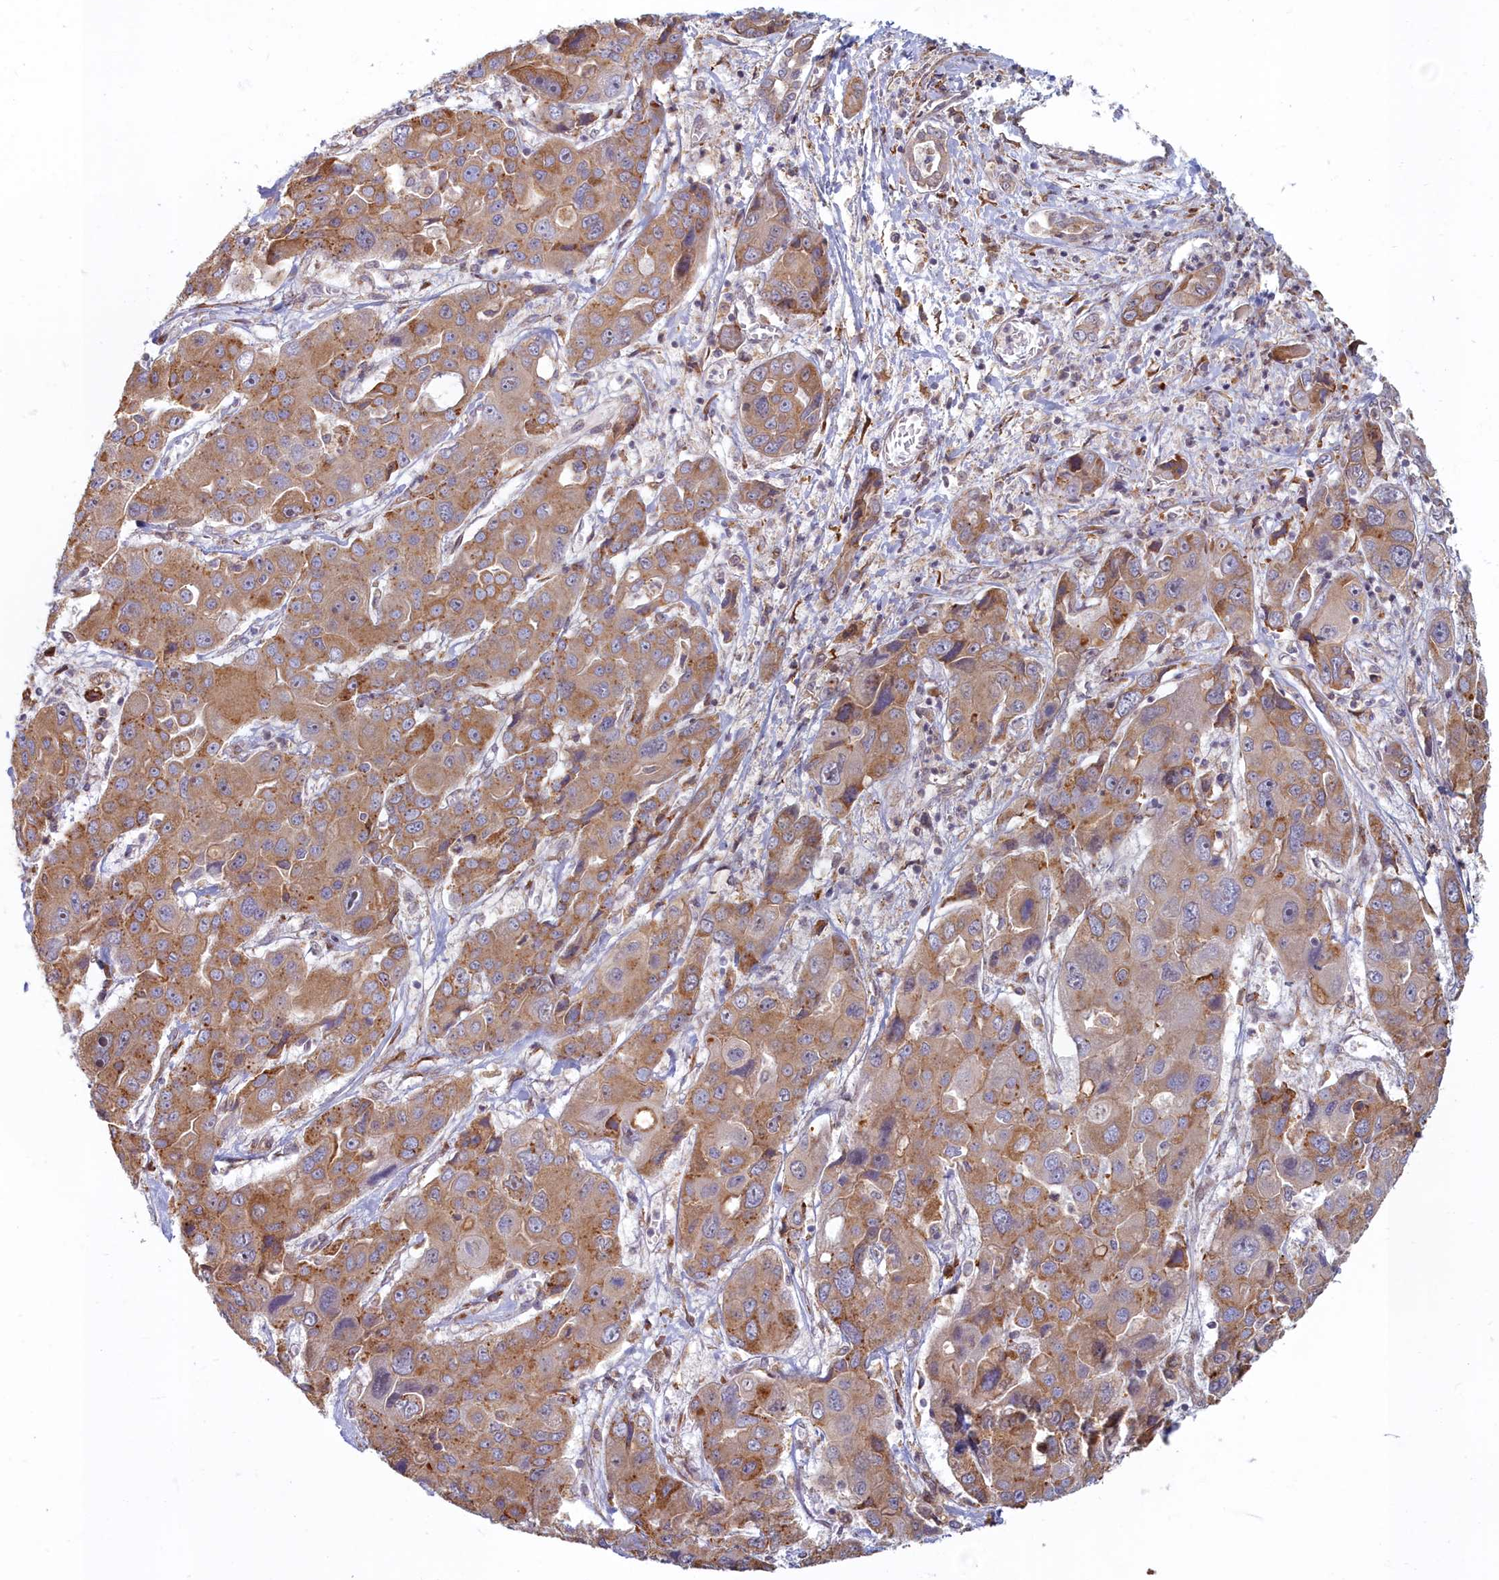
{"staining": {"intensity": "moderate", "quantity": ">75%", "location": "cytoplasmic/membranous"}, "tissue": "liver cancer", "cell_type": "Tumor cells", "image_type": "cancer", "snomed": [{"axis": "morphology", "description": "Cholangiocarcinoma"}, {"axis": "topography", "description": "Liver"}], "caption": "Liver cancer was stained to show a protein in brown. There is medium levels of moderate cytoplasmic/membranous expression in about >75% of tumor cells. (DAB = brown stain, brightfield microscopy at high magnification).", "gene": "MAK16", "patient": {"sex": "male", "age": 67}}